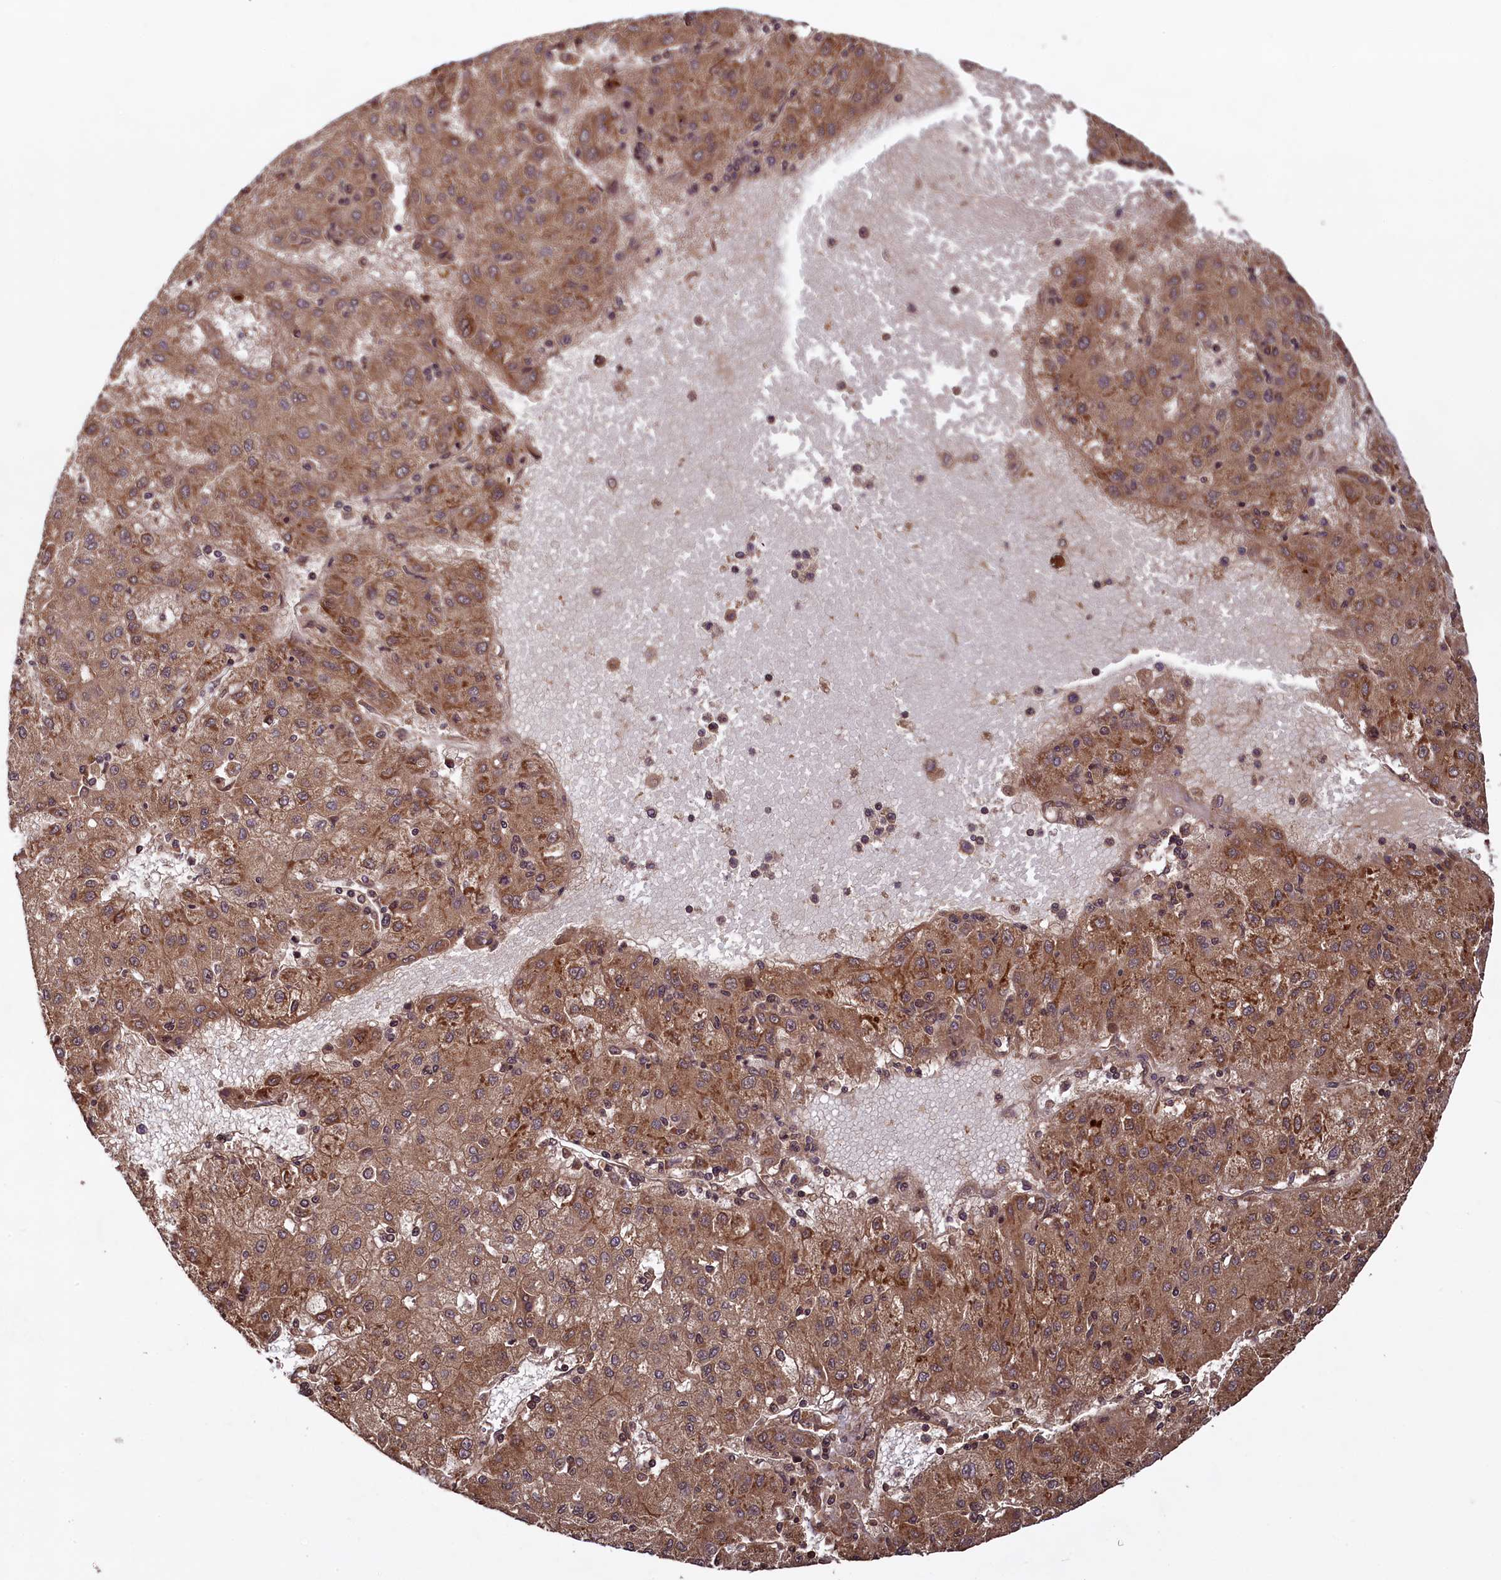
{"staining": {"intensity": "moderate", "quantity": ">75%", "location": "cytoplasmic/membranous"}, "tissue": "liver cancer", "cell_type": "Tumor cells", "image_type": "cancer", "snomed": [{"axis": "morphology", "description": "Carcinoma, Hepatocellular, NOS"}, {"axis": "topography", "description": "Liver"}], "caption": "Immunohistochemical staining of hepatocellular carcinoma (liver) displays medium levels of moderate cytoplasmic/membranous positivity in approximately >75% of tumor cells.", "gene": "NUDT6", "patient": {"sex": "male", "age": 72}}